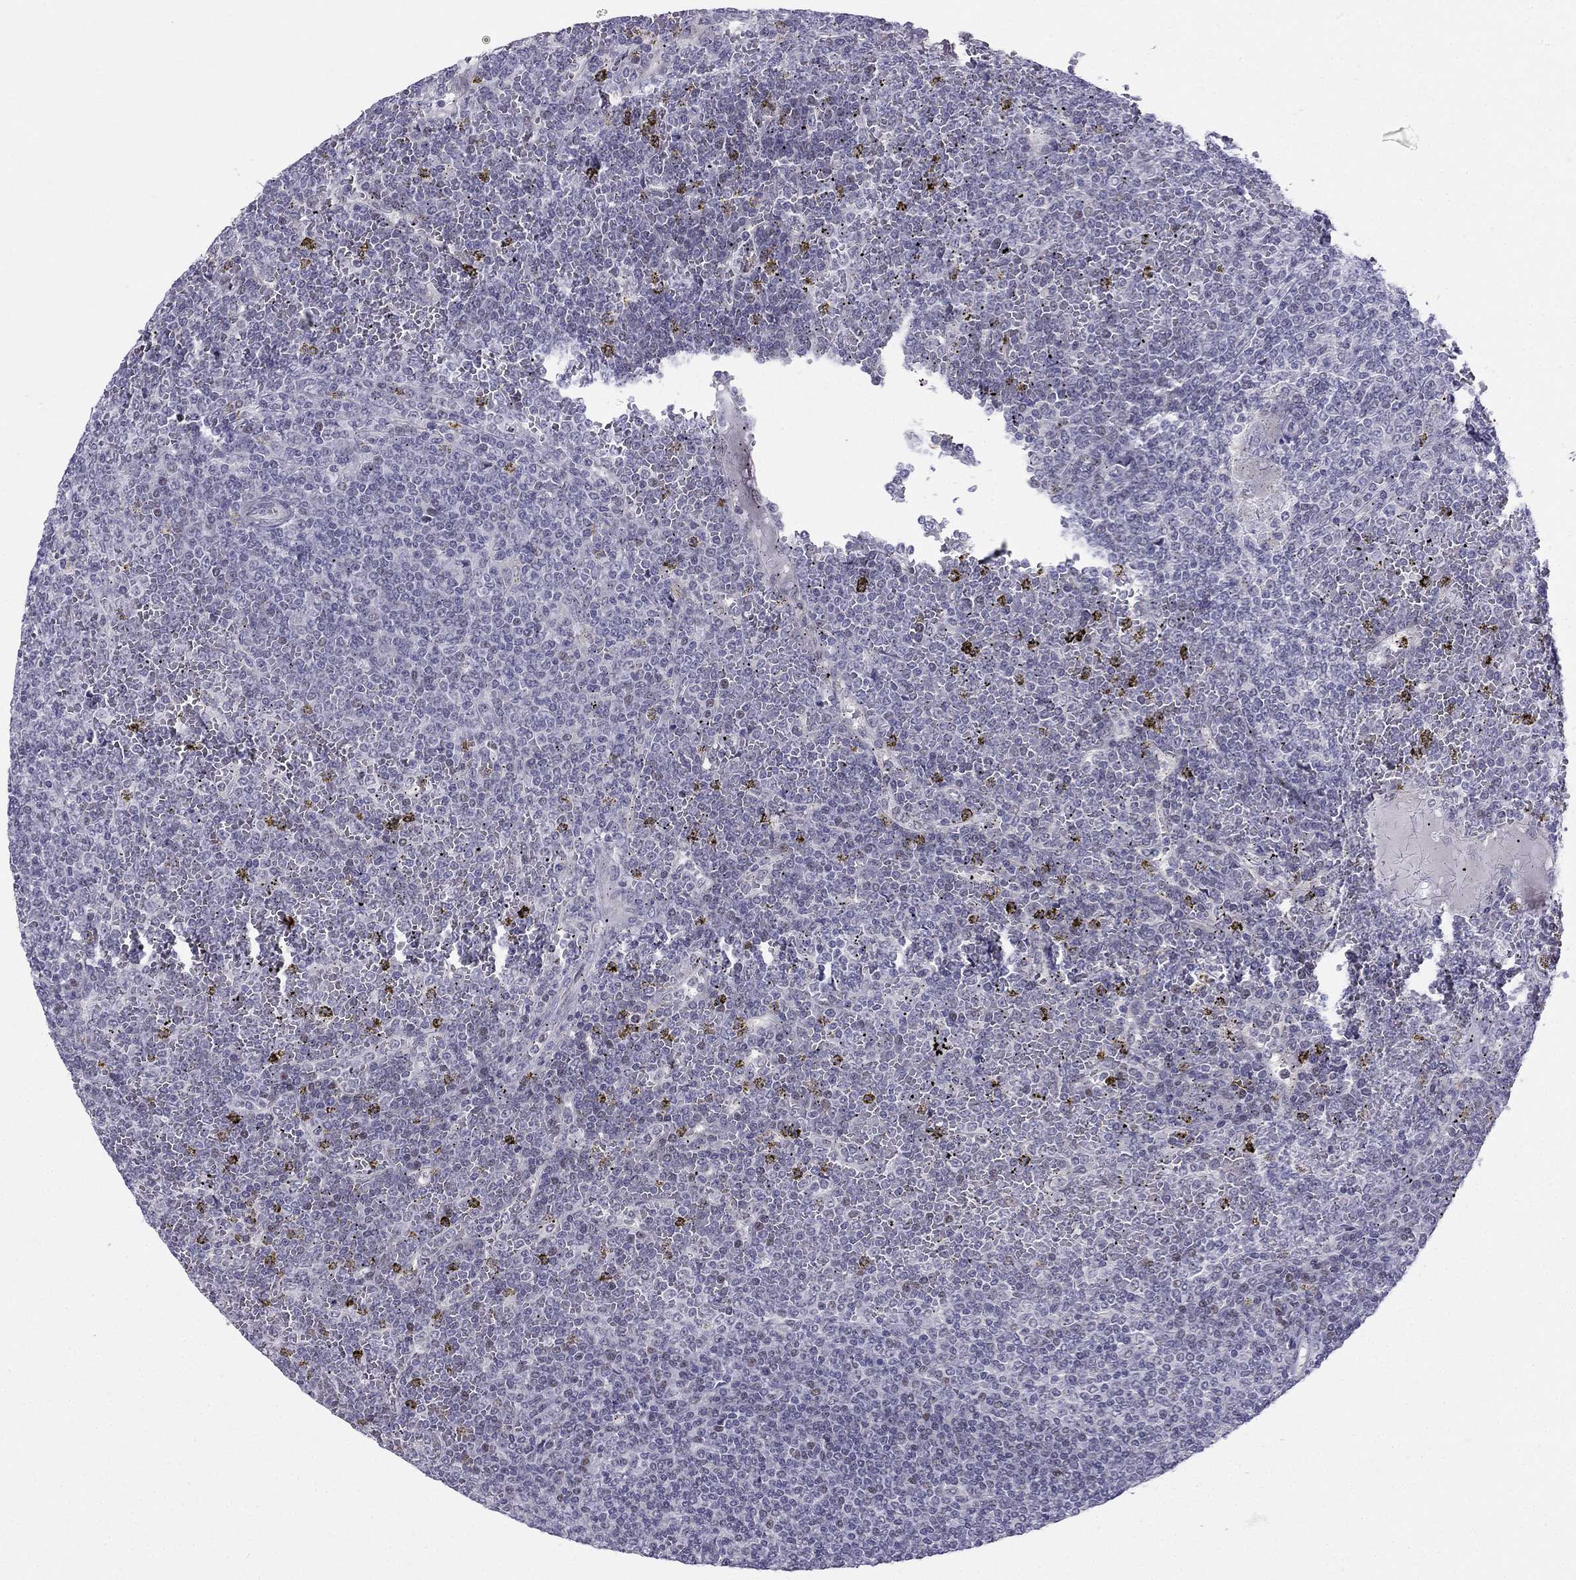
{"staining": {"intensity": "negative", "quantity": "none", "location": "none"}, "tissue": "lymphoma", "cell_type": "Tumor cells", "image_type": "cancer", "snomed": [{"axis": "morphology", "description": "Malignant lymphoma, non-Hodgkin's type, Low grade"}, {"axis": "topography", "description": "Spleen"}], "caption": "Lymphoma stained for a protein using IHC reveals no staining tumor cells.", "gene": "BAG5", "patient": {"sex": "female", "age": 19}}